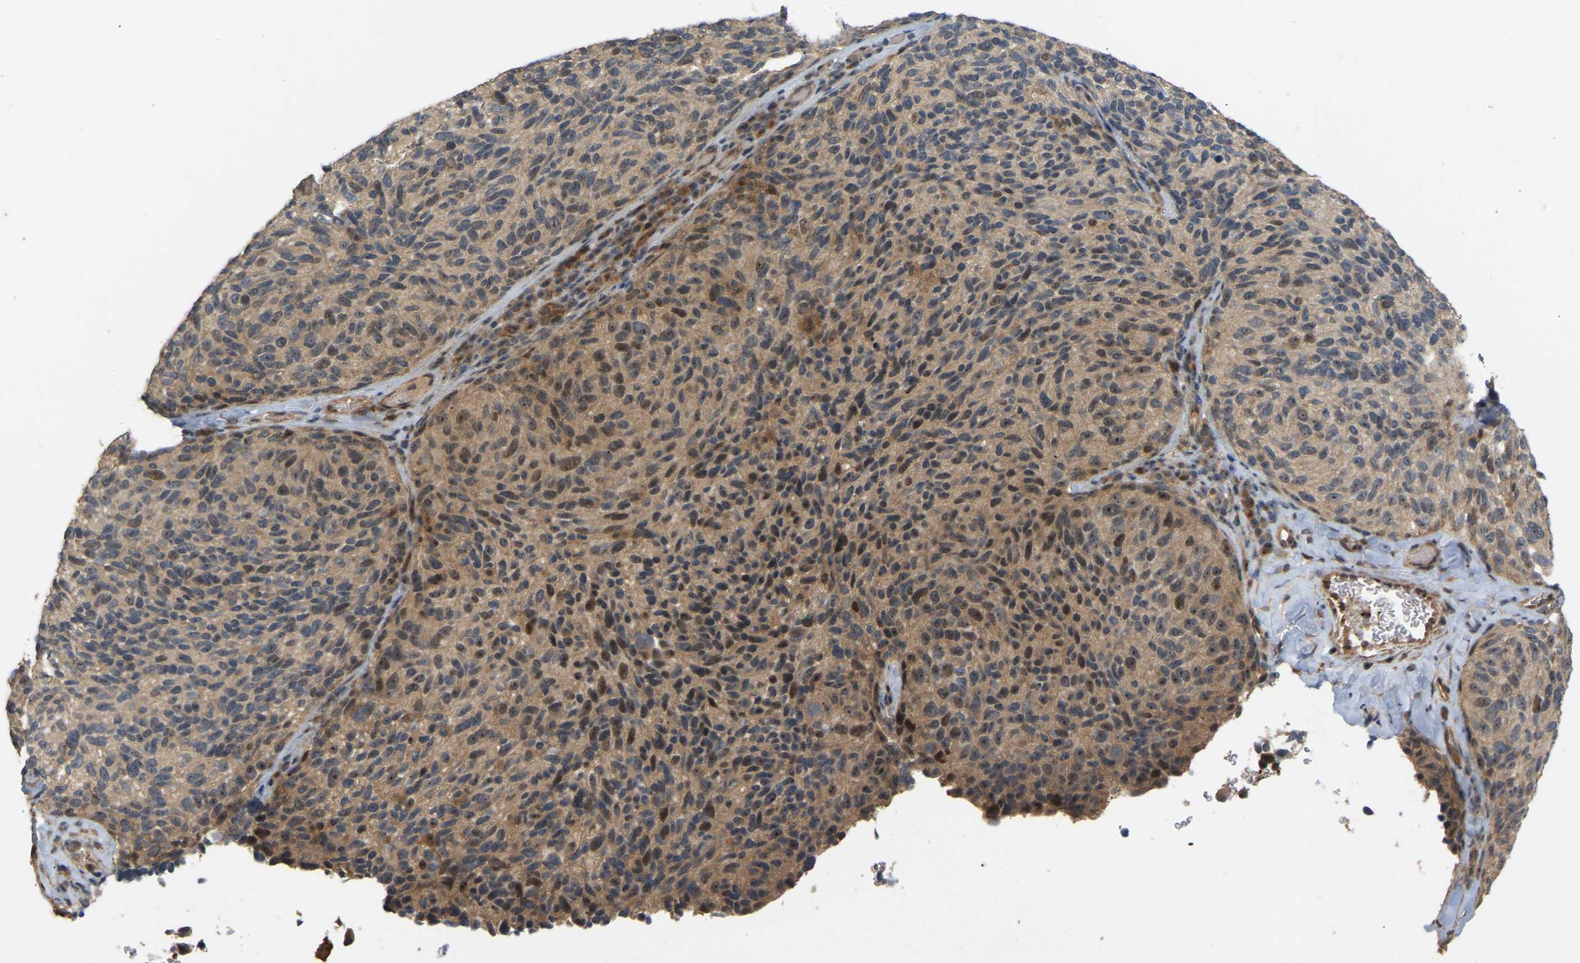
{"staining": {"intensity": "weak", "quantity": ">75%", "location": "cytoplasmic/membranous,nuclear"}, "tissue": "melanoma", "cell_type": "Tumor cells", "image_type": "cancer", "snomed": [{"axis": "morphology", "description": "Malignant melanoma, NOS"}, {"axis": "topography", "description": "Skin"}], "caption": "There is low levels of weak cytoplasmic/membranous and nuclear expression in tumor cells of melanoma, as demonstrated by immunohistochemical staining (brown color).", "gene": "LIMK2", "patient": {"sex": "female", "age": 73}}